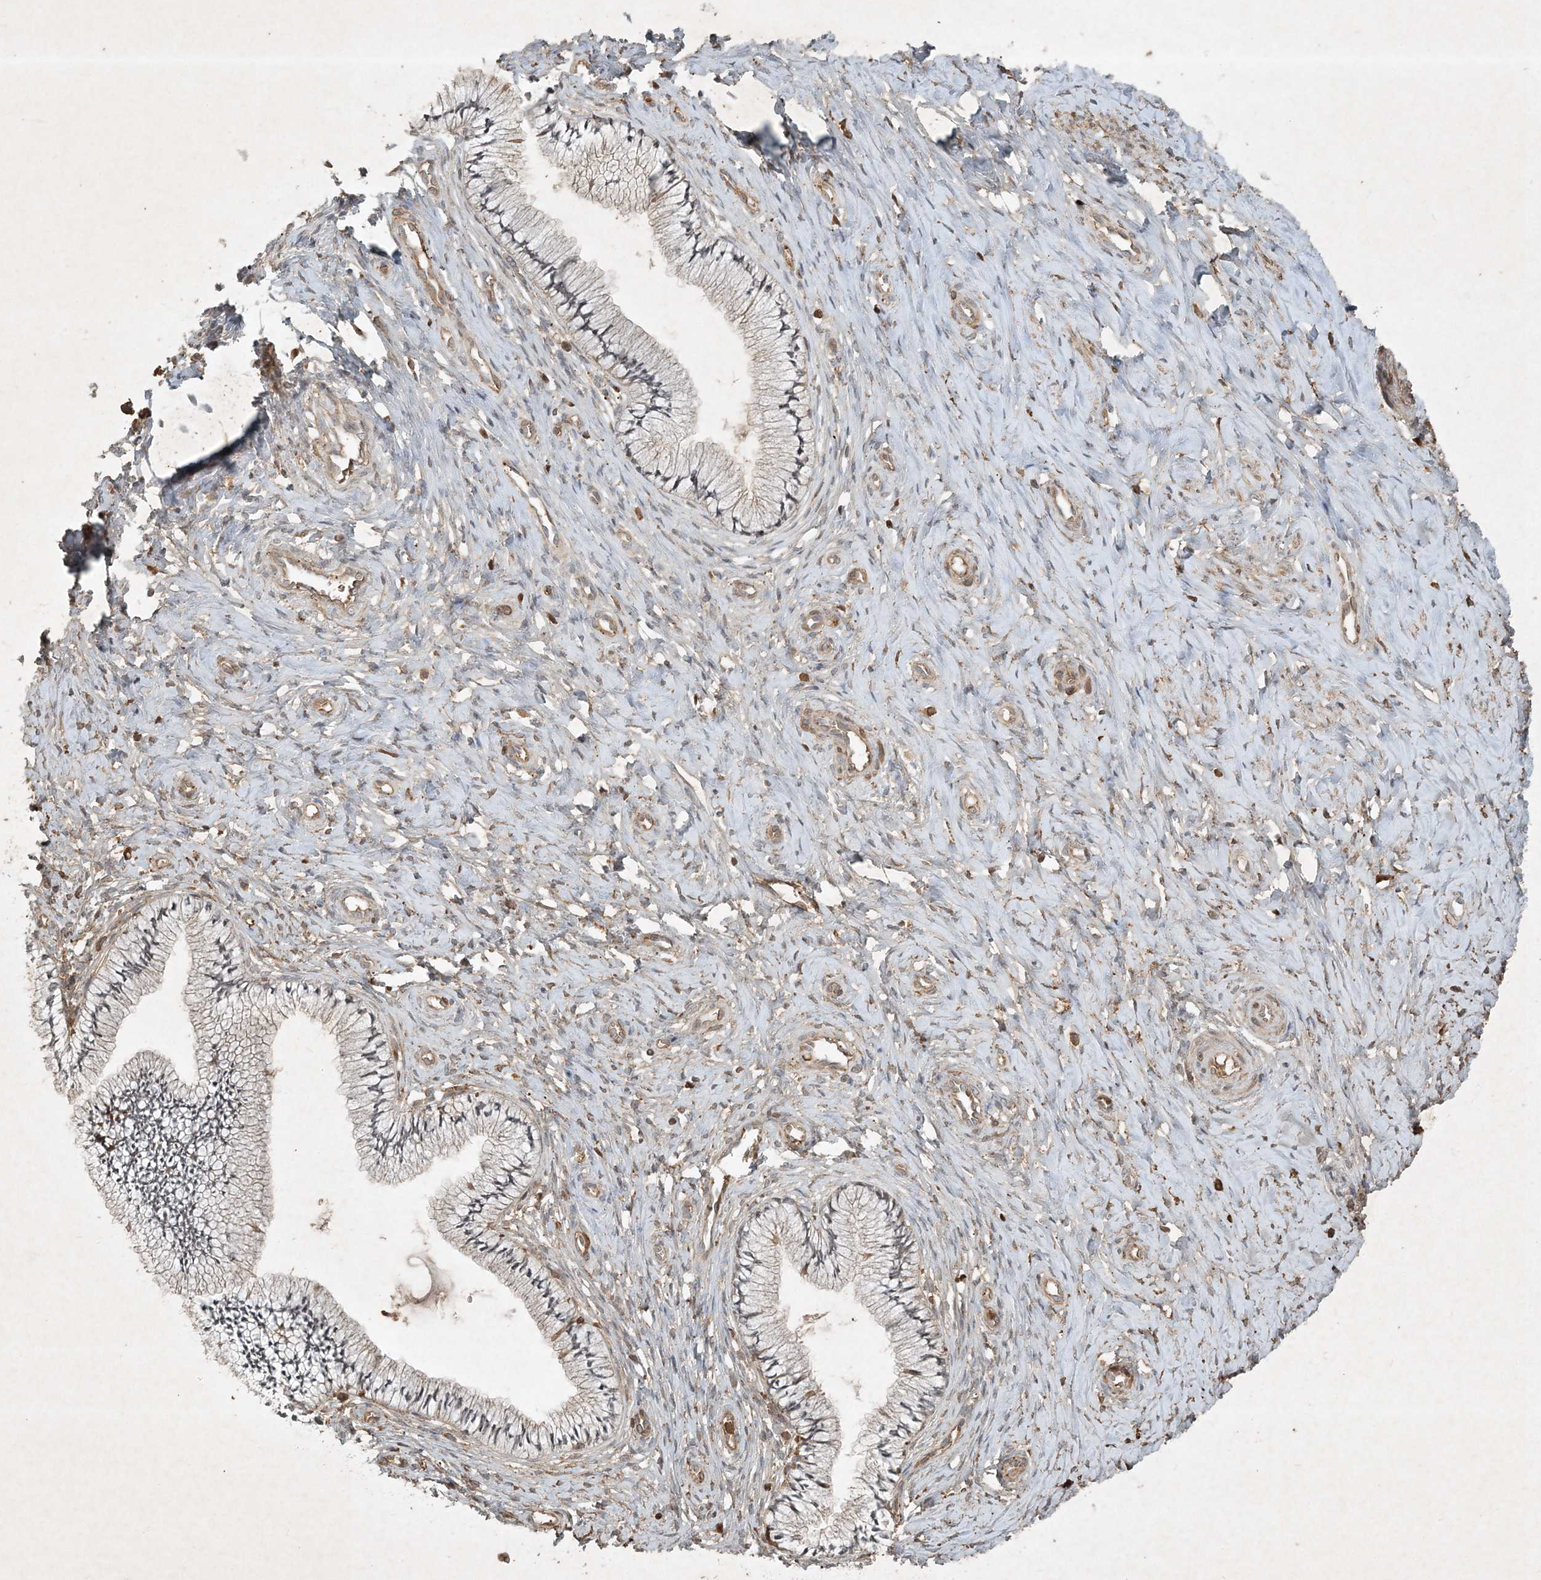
{"staining": {"intensity": "weak", "quantity": "25%-75%", "location": "cytoplasmic/membranous"}, "tissue": "cervix", "cell_type": "Glandular cells", "image_type": "normal", "snomed": [{"axis": "morphology", "description": "Normal tissue, NOS"}, {"axis": "topography", "description": "Cervix"}], "caption": "Immunohistochemical staining of benign cervix exhibits low levels of weak cytoplasmic/membranous expression in approximately 25%-75% of glandular cells. The staining is performed using DAB (3,3'-diaminobenzidine) brown chromogen to label protein expression. The nuclei are counter-stained blue using hematoxylin.", "gene": "TNFAIP6", "patient": {"sex": "female", "age": 36}}